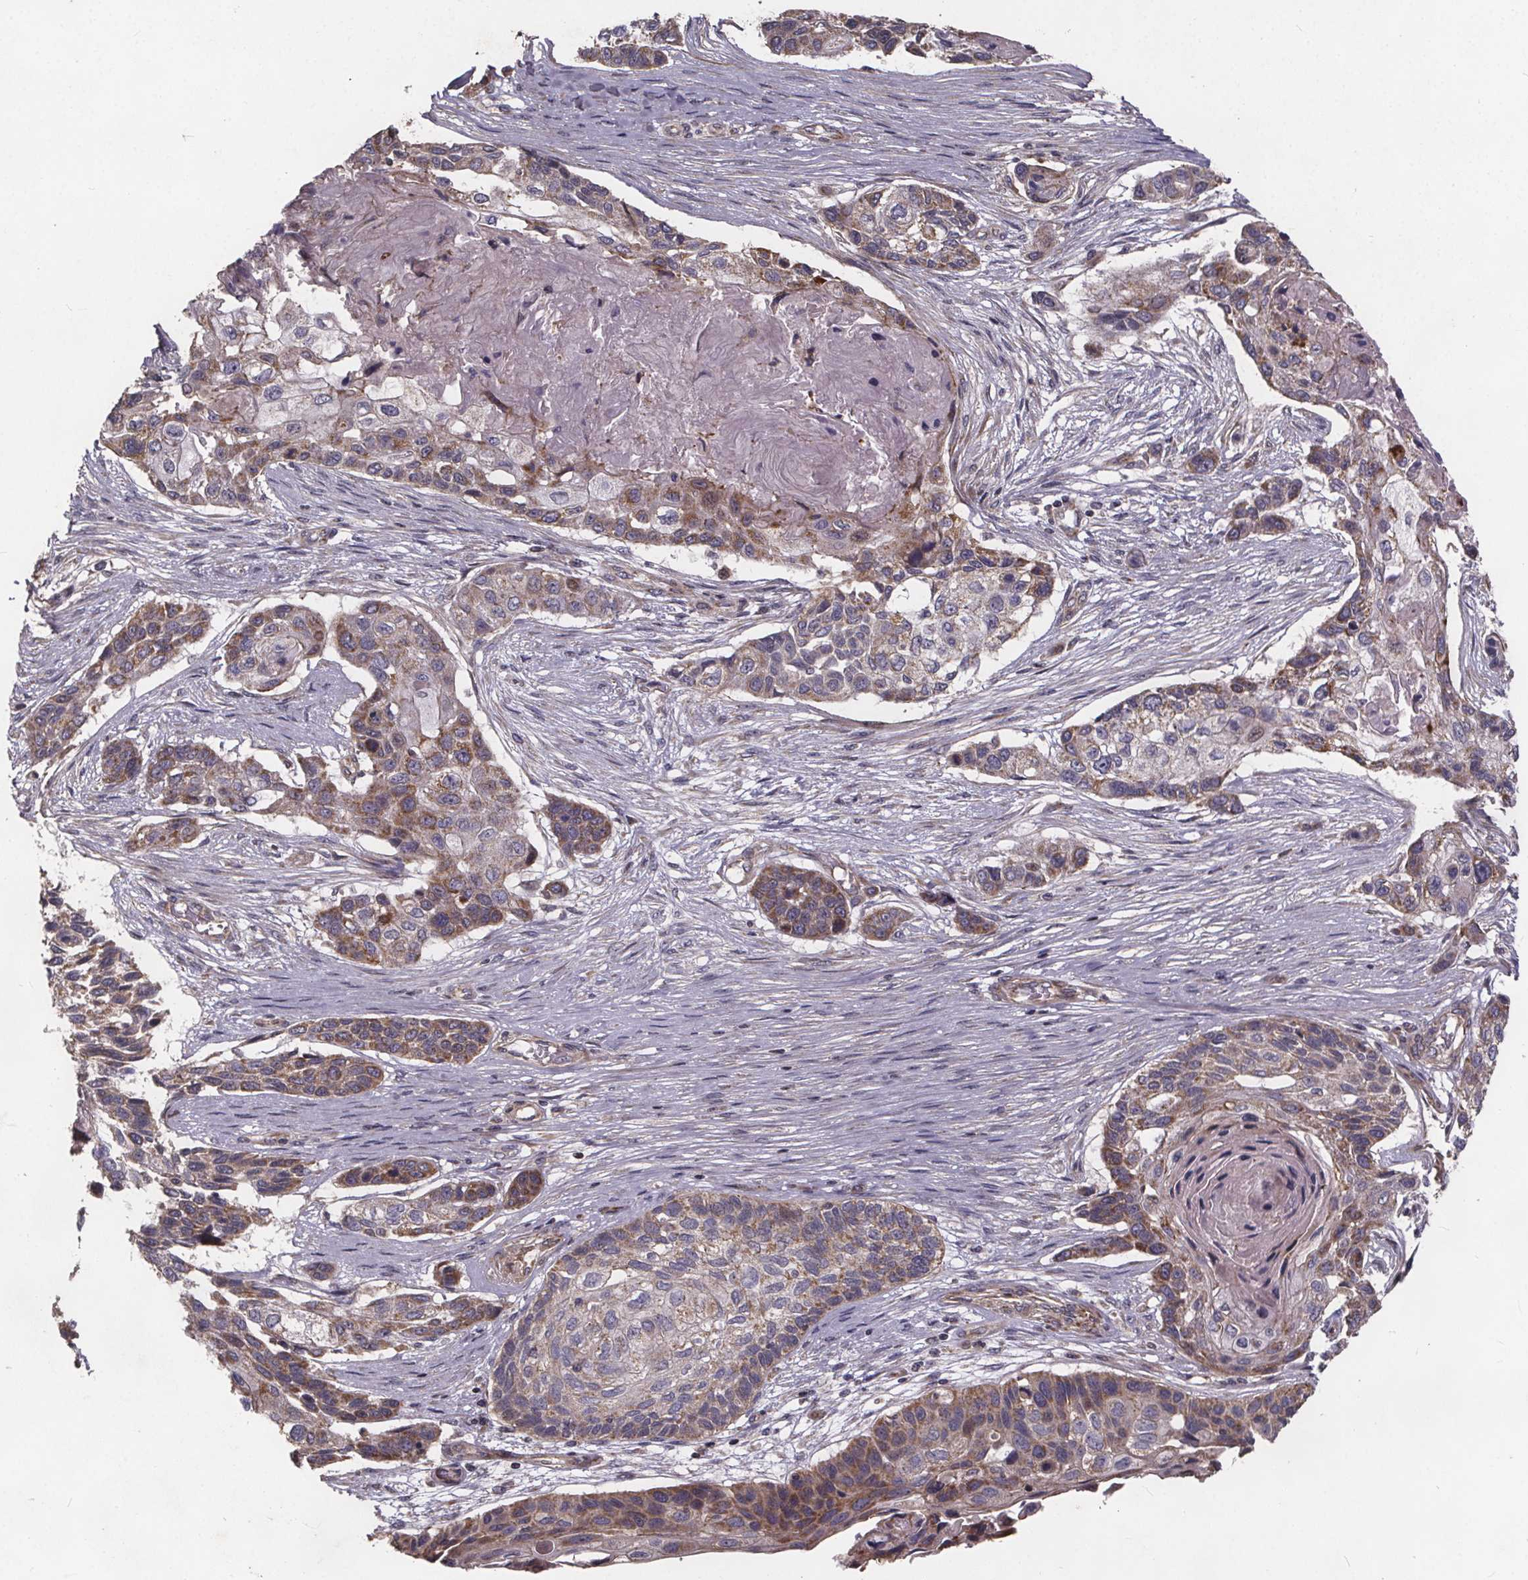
{"staining": {"intensity": "moderate", "quantity": "25%-75%", "location": "cytoplasmic/membranous"}, "tissue": "lung cancer", "cell_type": "Tumor cells", "image_type": "cancer", "snomed": [{"axis": "morphology", "description": "Squamous cell carcinoma, NOS"}, {"axis": "topography", "description": "Lung"}], "caption": "High-power microscopy captured an immunohistochemistry histopathology image of lung cancer, revealing moderate cytoplasmic/membranous expression in about 25%-75% of tumor cells. The staining was performed using DAB (3,3'-diaminobenzidine), with brown indicating positive protein expression. Nuclei are stained blue with hematoxylin.", "gene": "YME1L1", "patient": {"sex": "male", "age": 69}}